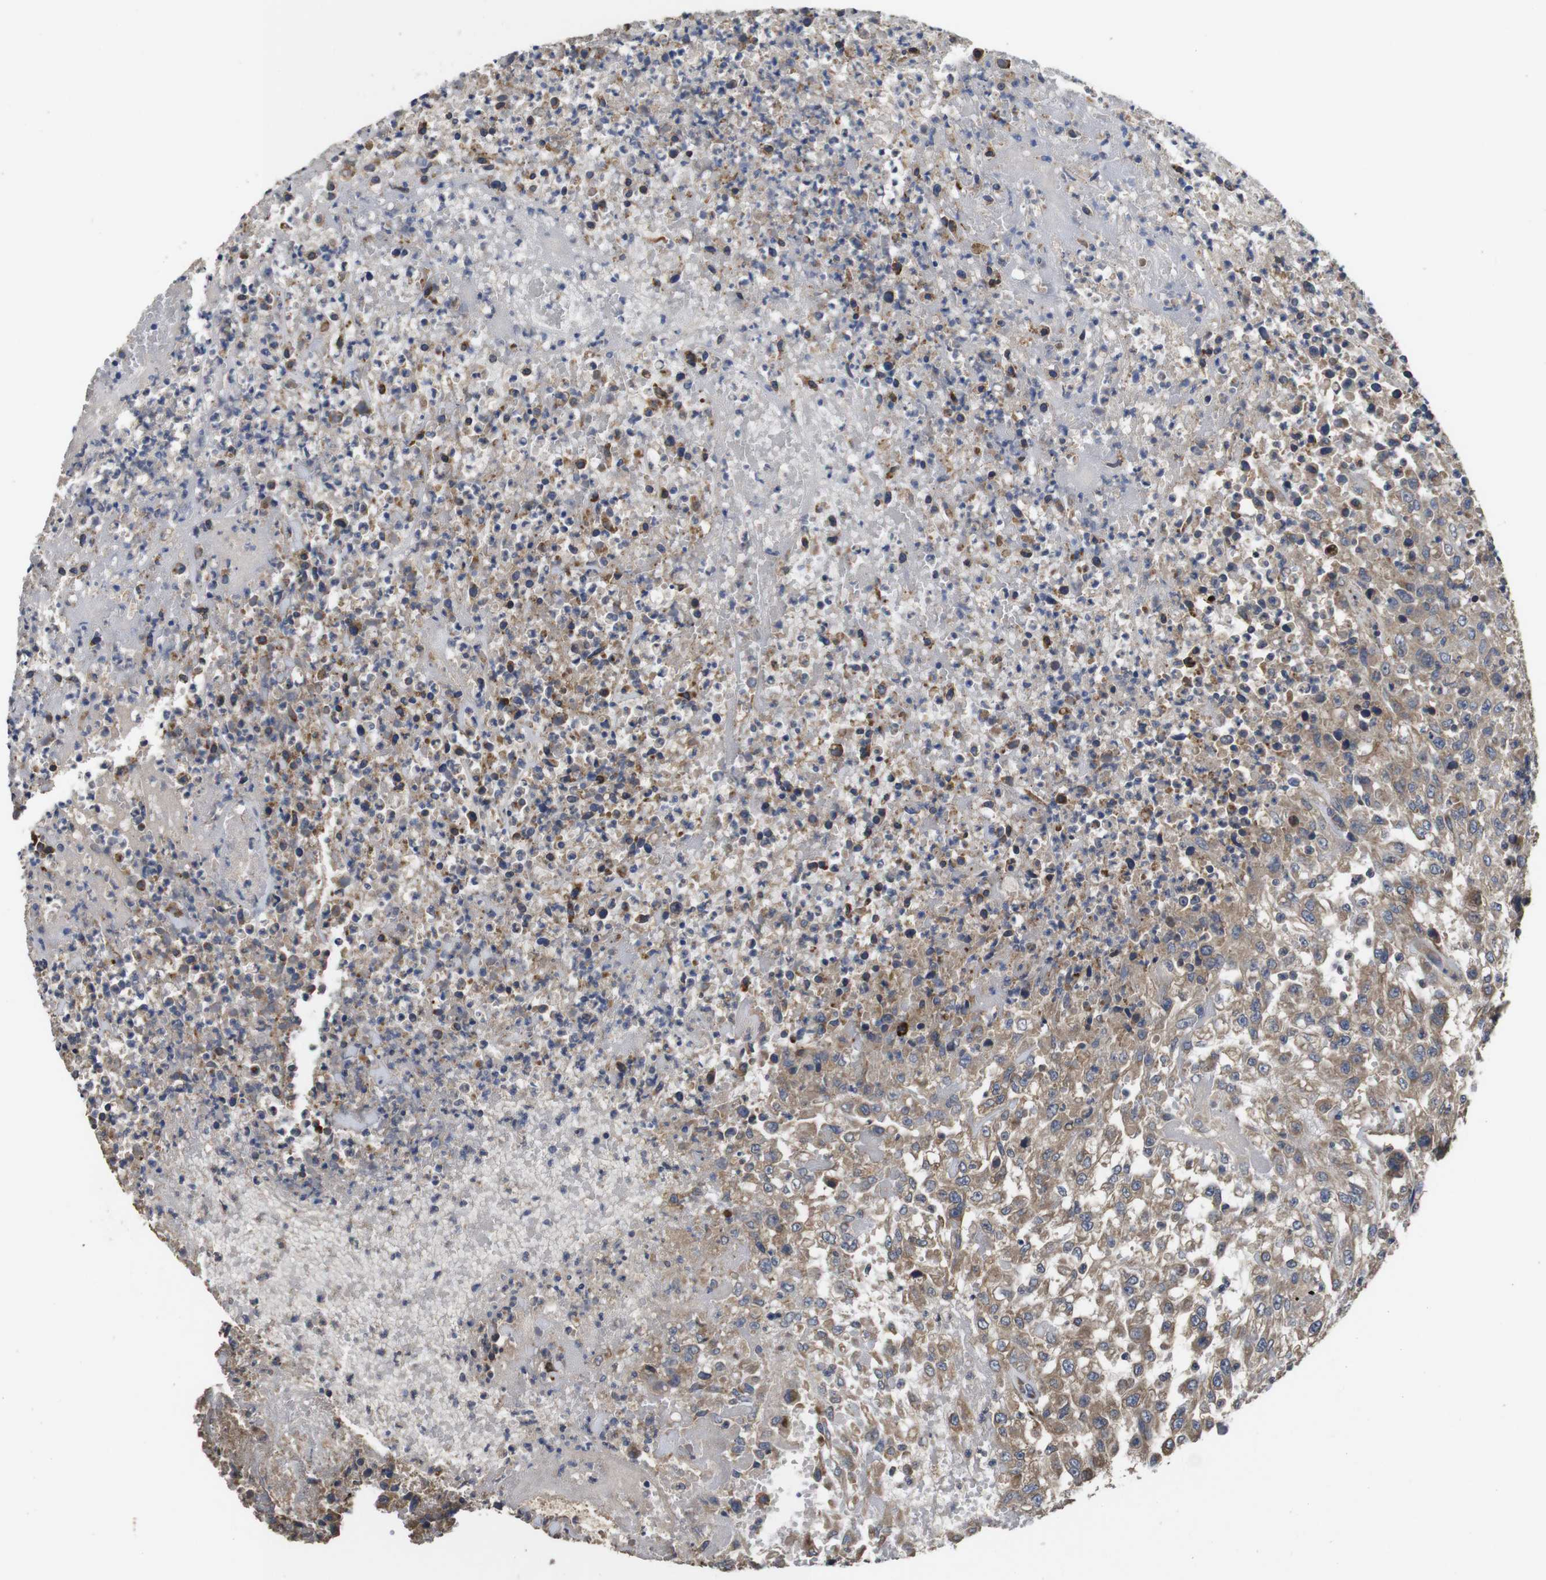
{"staining": {"intensity": "moderate", "quantity": ">75%", "location": "cytoplasmic/membranous"}, "tissue": "urothelial cancer", "cell_type": "Tumor cells", "image_type": "cancer", "snomed": [{"axis": "morphology", "description": "Urothelial carcinoma, High grade"}, {"axis": "topography", "description": "Urinary bladder"}], "caption": "Brown immunohistochemical staining in urothelial carcinoma (high-grade) displays moderate cytoplasmic/membranous staining in about >75% of tumor cells.", "gene": "ARHGAP24", "patient": {"sex": "male", "age": 46}}